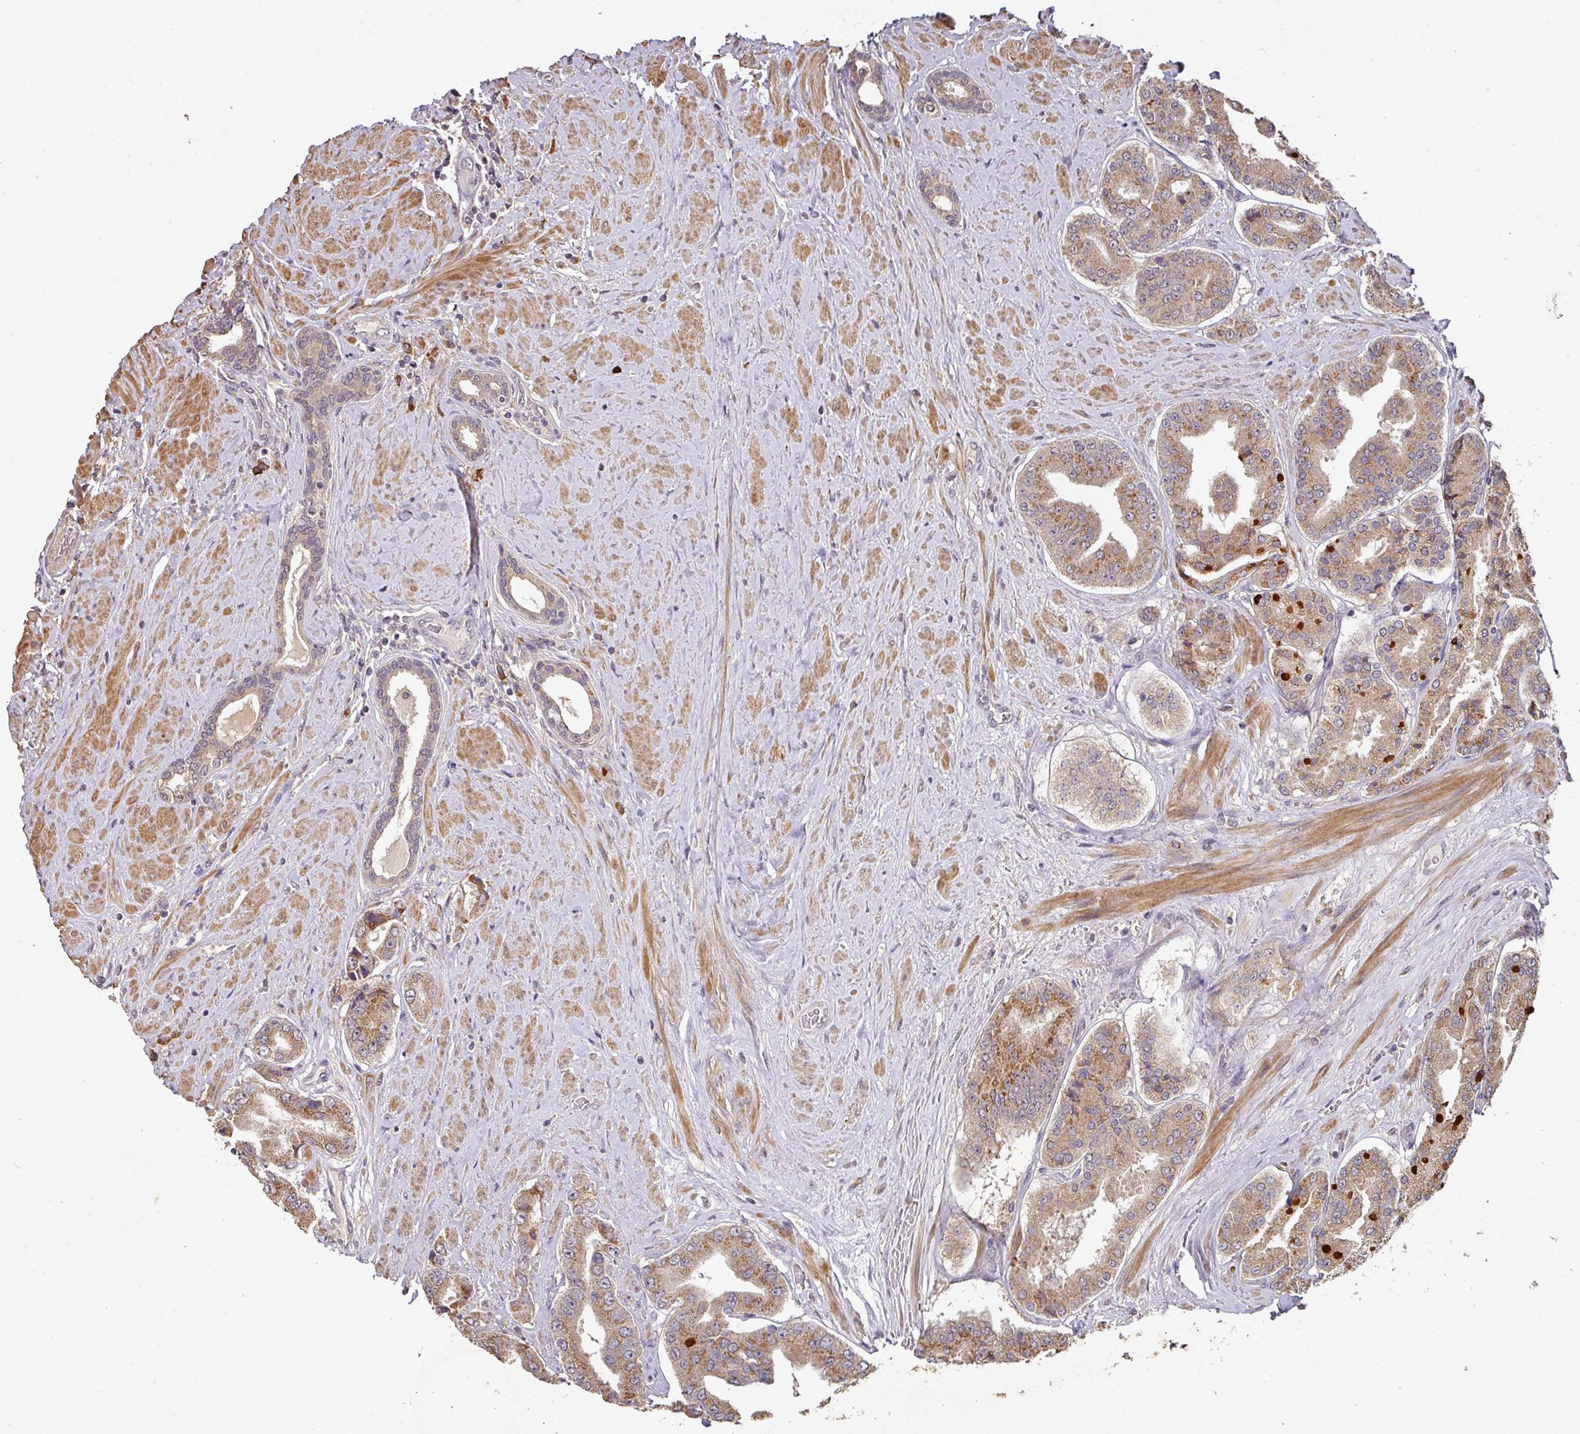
{"staining": {"intensity": "moderate", "quantity": ">75%", "location": "cytoplasmic/membranous"}, "tissue": "prostate cancer", "cell_type": "Tumor cells", "image_type": "cancer", "snomed": [{"axis": "morphology", "description": "Adenocarcinoma, High grade"}, {"axis": "topography", "description": "Prostate"}], "caption": "There is medium levels of moderate cytoplasmic/membranous expression in tumor cells of prostate cancer (high-grade adenocarcinoma), as demonstrated by immunohistochemical staining (brown color).", "gene": "ACVR2B", "patient": {"sex": "male", "age": 63}}